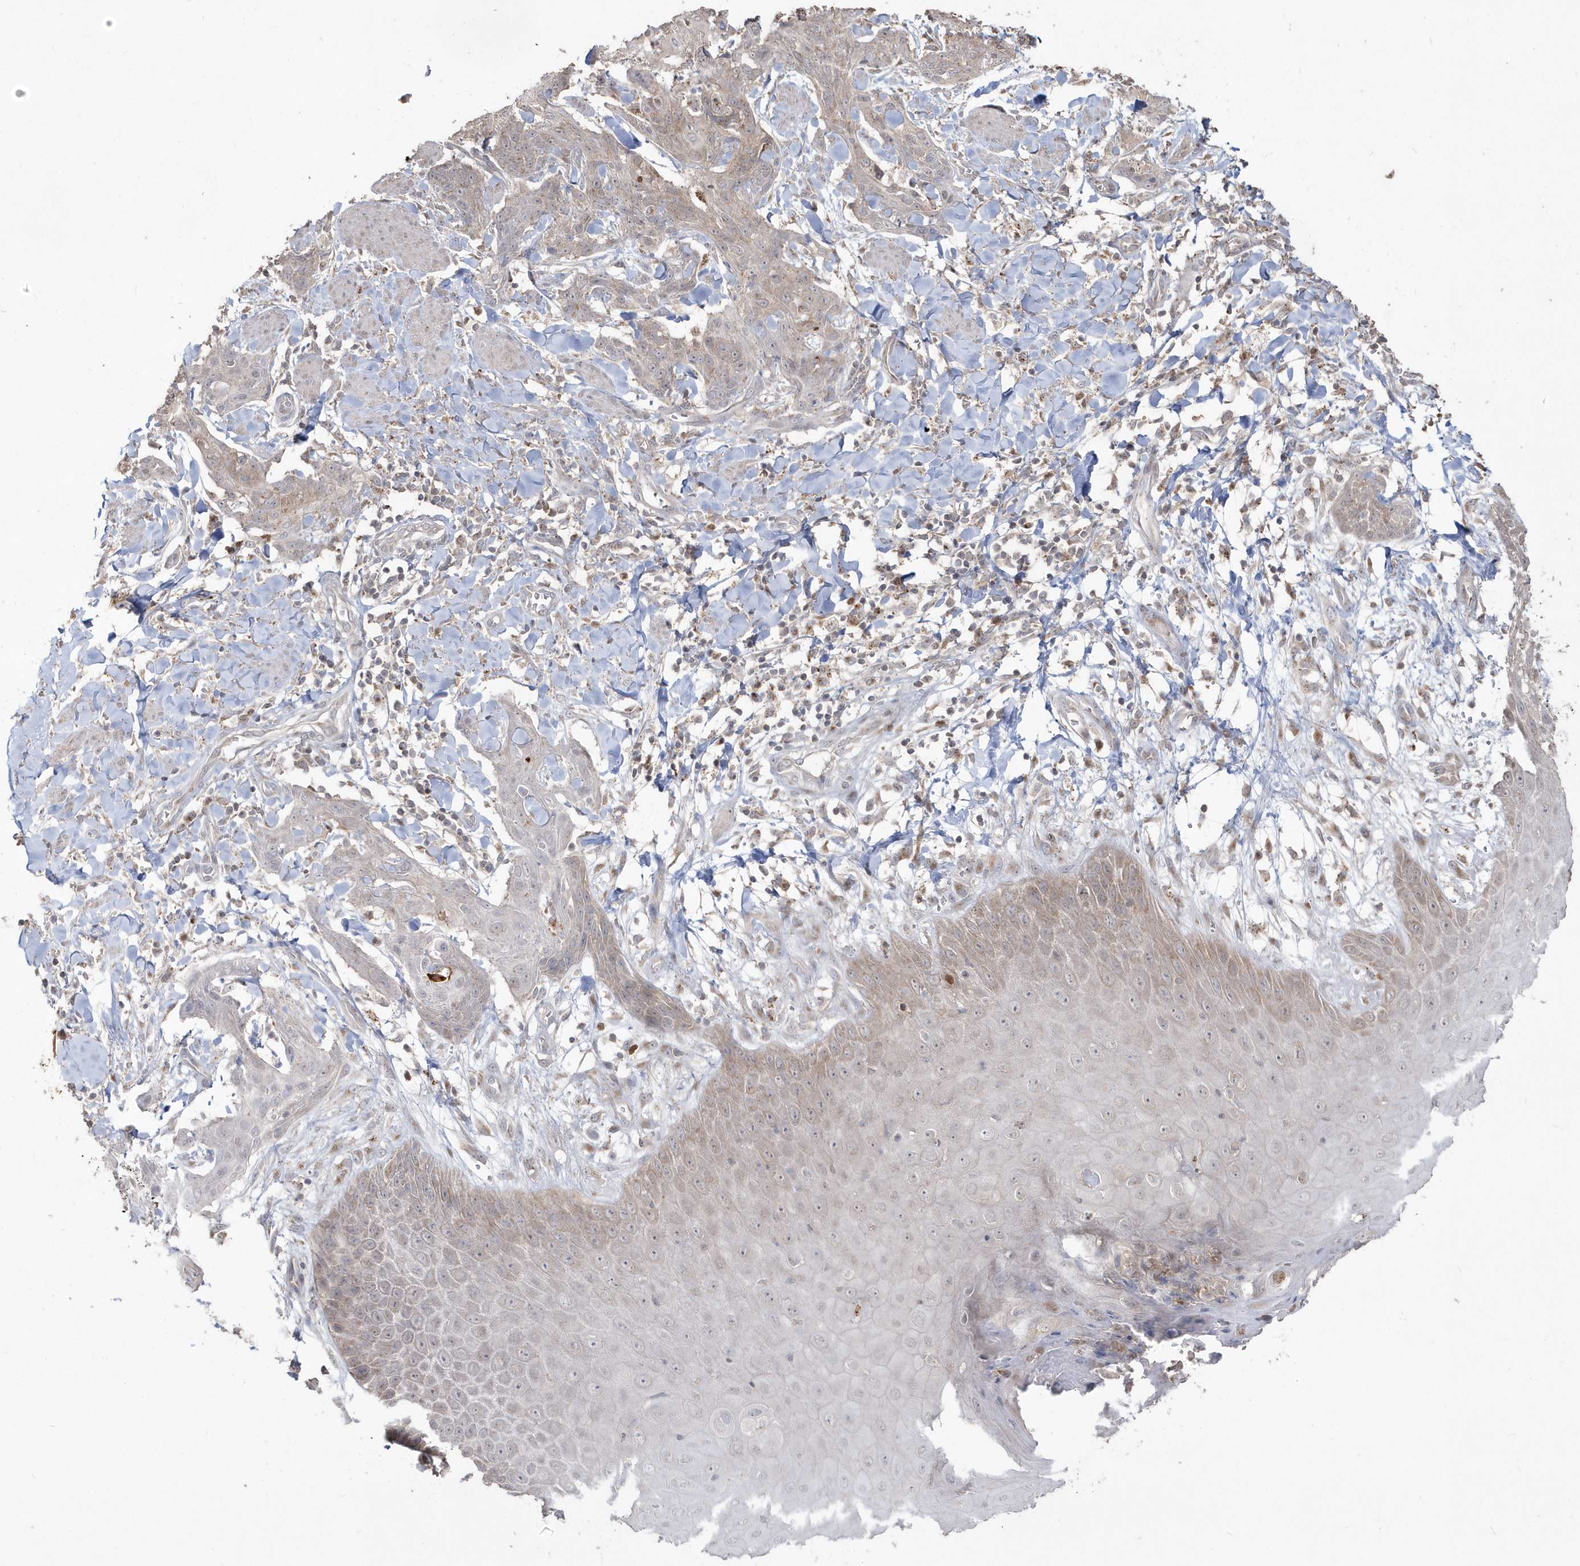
{"staining": {"intensity": "weak", "quantity": "<25%", "location": "cytoplasmic/membranous"}, "tissue": "skin cancer", "cell_type": "Tumor cells", "image_type": "cancer", "snomed": [{"axis": "morphology", "description": "Squamous cell carcinoma, NOS"}, {"axis": "topography", "description": "Skin"}, {"axis": "topography", "description": "Vulva"}], "caption": "Immunohistochemical staining of skin cancer displays no significant positivity in tumor cells.", "gene": "GEMIN6", "patient": {"sex": "female", "age": 85}}